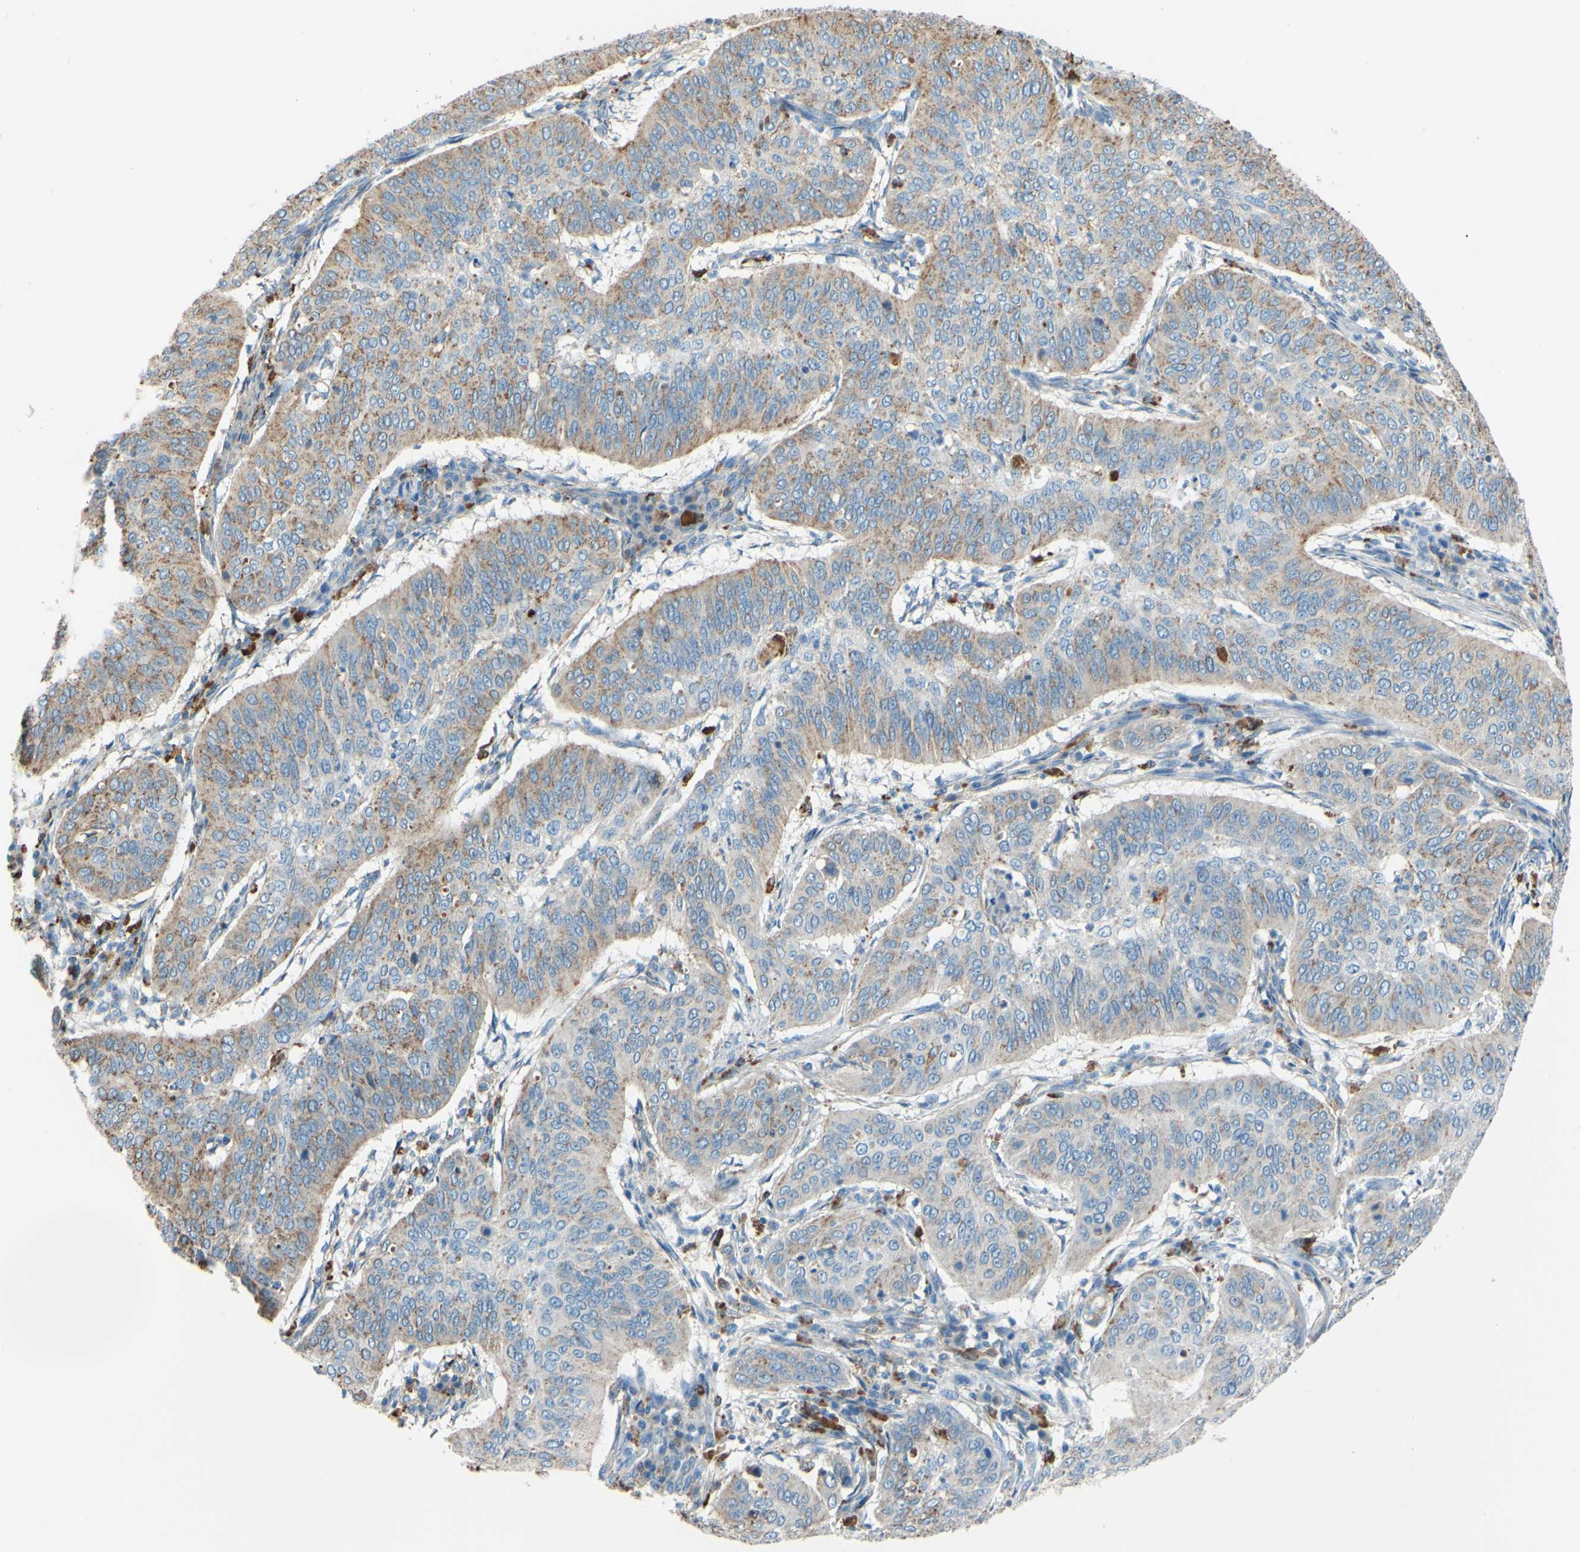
{"staining": {"intensity": "weak", "quantity": ">75%", "location": "cytoplasmic/membranous"}, "tissue": "cervical cancer", "cell_type": "Tumor cells", "image_type": "cancer", "snomed": [{"axis": "morphology", "description": "Normal tissue, NOS"}, {"axis": "morphology", "description": "Squamous cell carcinoma, NOS"}, {"axis": "topography", "description": "Cervix"}], "caption": "Protein analysis of squamous cell carcinoma (cervical) tissue demonstrates weak cytoplasmic/membranous expression in about >75% of tumor cells. Using DAB (brown) and hematoxylin (blue) stains, captured at high magnification using brightfield microscopy.", "gene": "CTSD", "patient": {"sex": "female", "age": 39}}